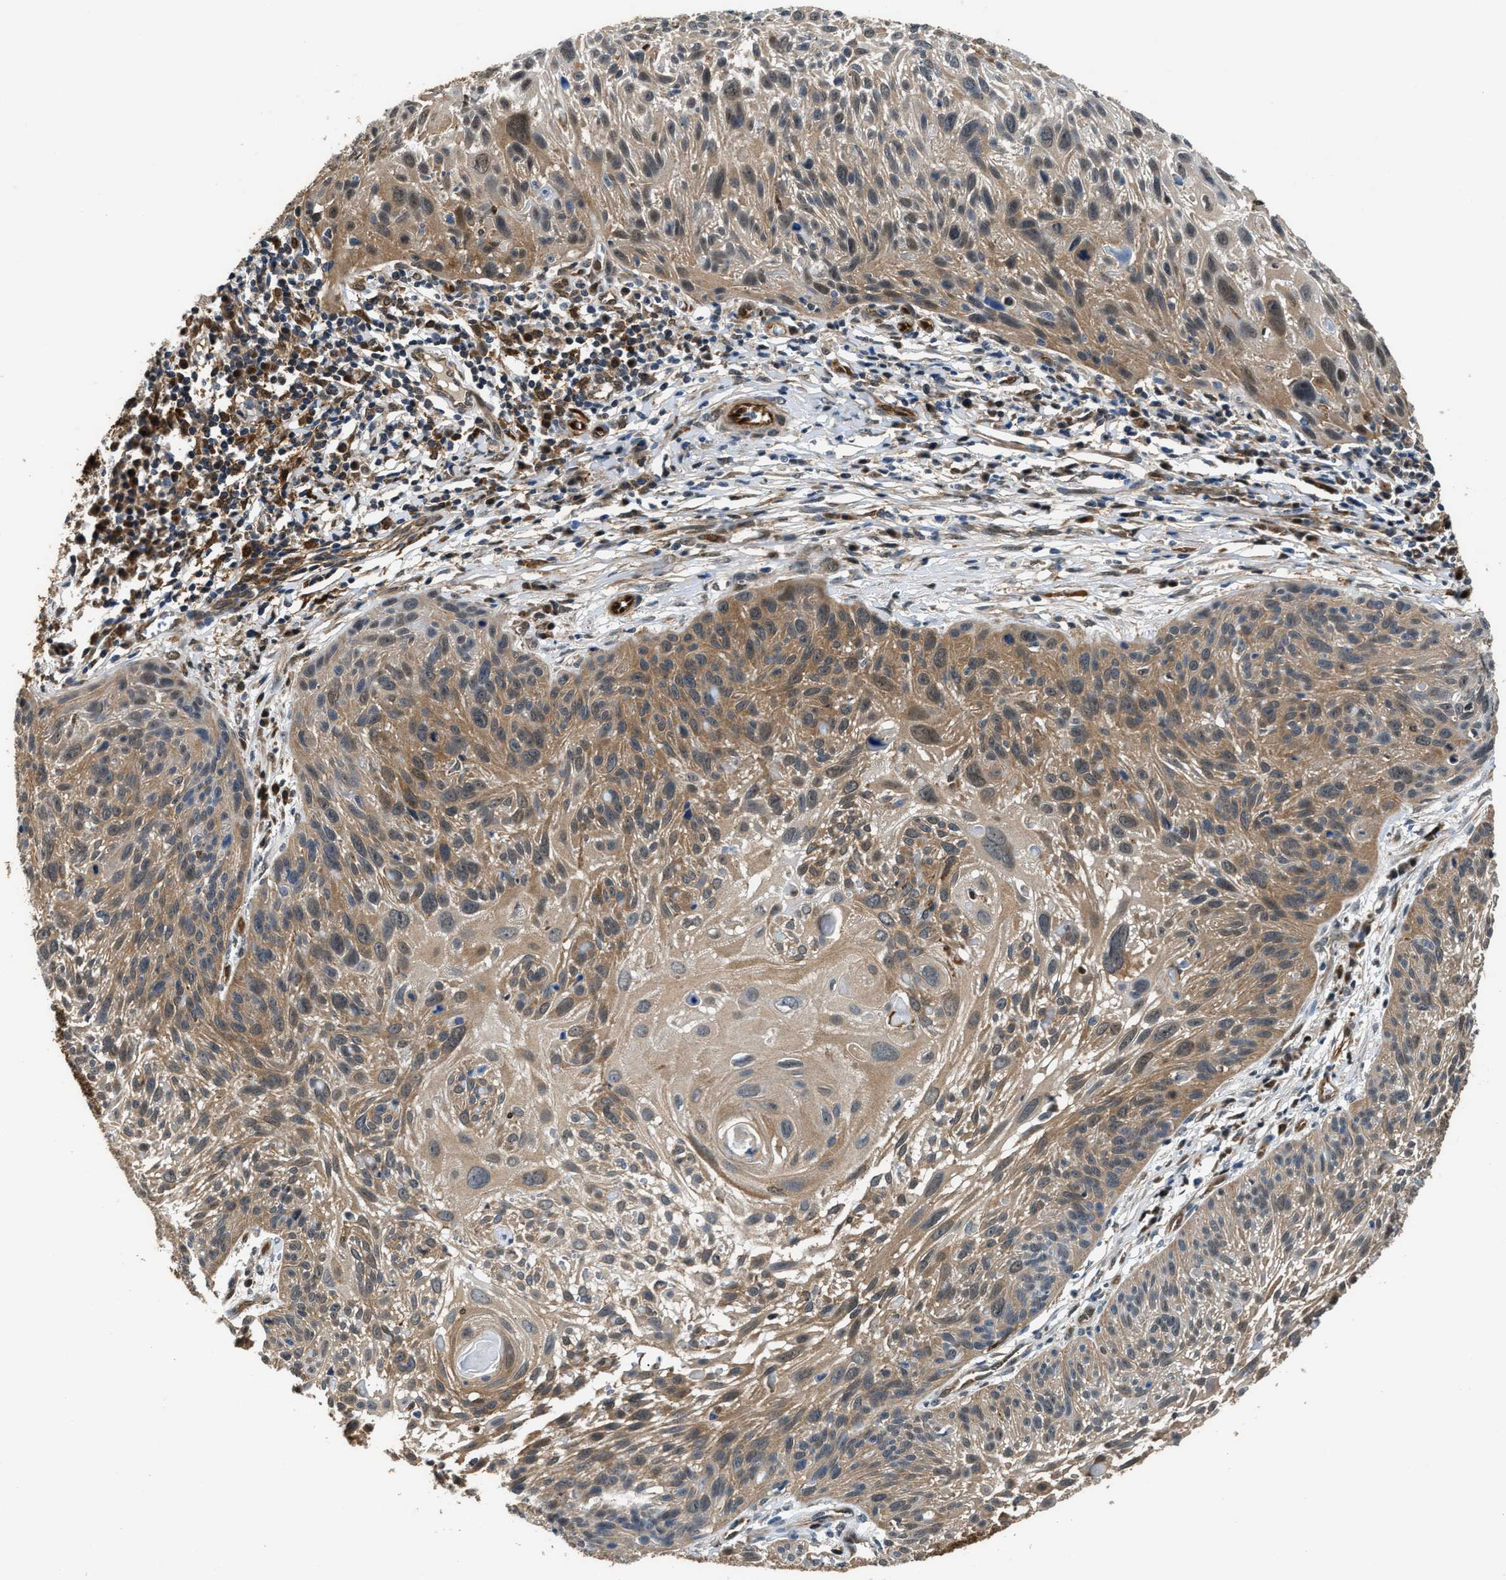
{"staining": {"intensity": "moderate", "quantity": ">75%", "location": "cytoplasmic/membranous,nuclear"}, "tissue": "cervical cancer", "cell_type": "Tumor cells", "image_type": "cancer", "snomed": [{"axis": "morphology", "description": "Squamous cell carcinoma, NOS"}, {"axis": "topography", "description": "Cervix"}], "caption": "Brown immunohistochemical staining in cervical cancer shows moderate cytoplasmic/membranous and nuclear staining in about >75% of tumor cells. (Stains: DAB in brown, nuclei in blue, Microscopy: brightfield microscopy at high magnification).", "gene": "PPA1", "patient": {"sex": "female", "age": 51}}